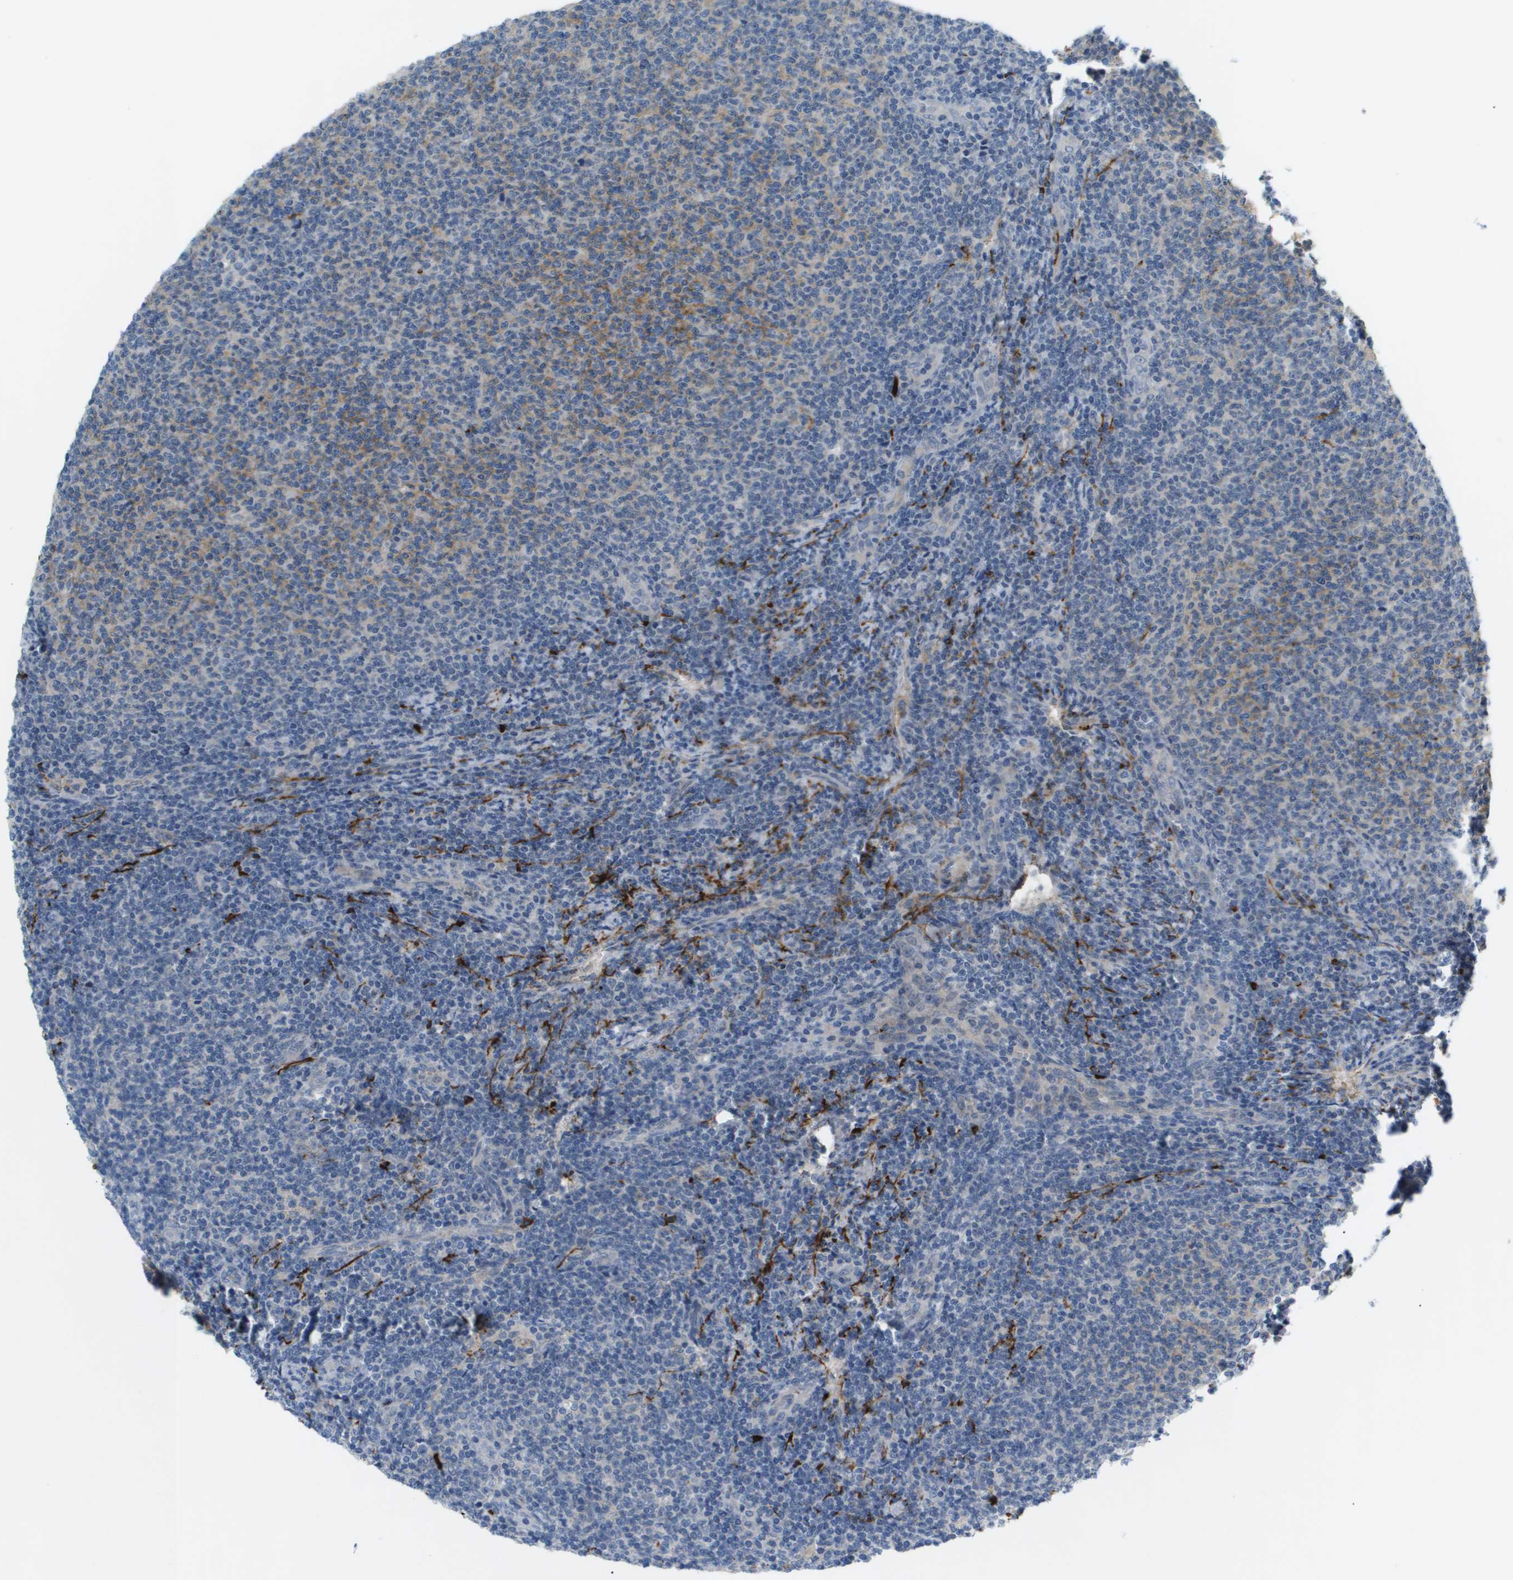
{"staining": {"intensity": "negative", "quantity": "none", "location": "none"}, "tissue": "lymphoma", "cell_type": "Tumor cells", "image_type": "cancer", "snomed": [{"axis": "morphology", "description": "Malignant lymphoma, non-Hodgkin's type, Low grade"}, {"axis": "topography", "description": "Lymph node"}], "caption": "IHC histopathology image of neoplastic tissue: malignant lymphoma, non-Hodgkin's type (low-grade) stained with DAB exhibits no significant protein expression in tumor cells. (IHC, brightfield microscopy, high magnification).", "gene": "VTN", "patient": {"sex": "male", "age": 66}}